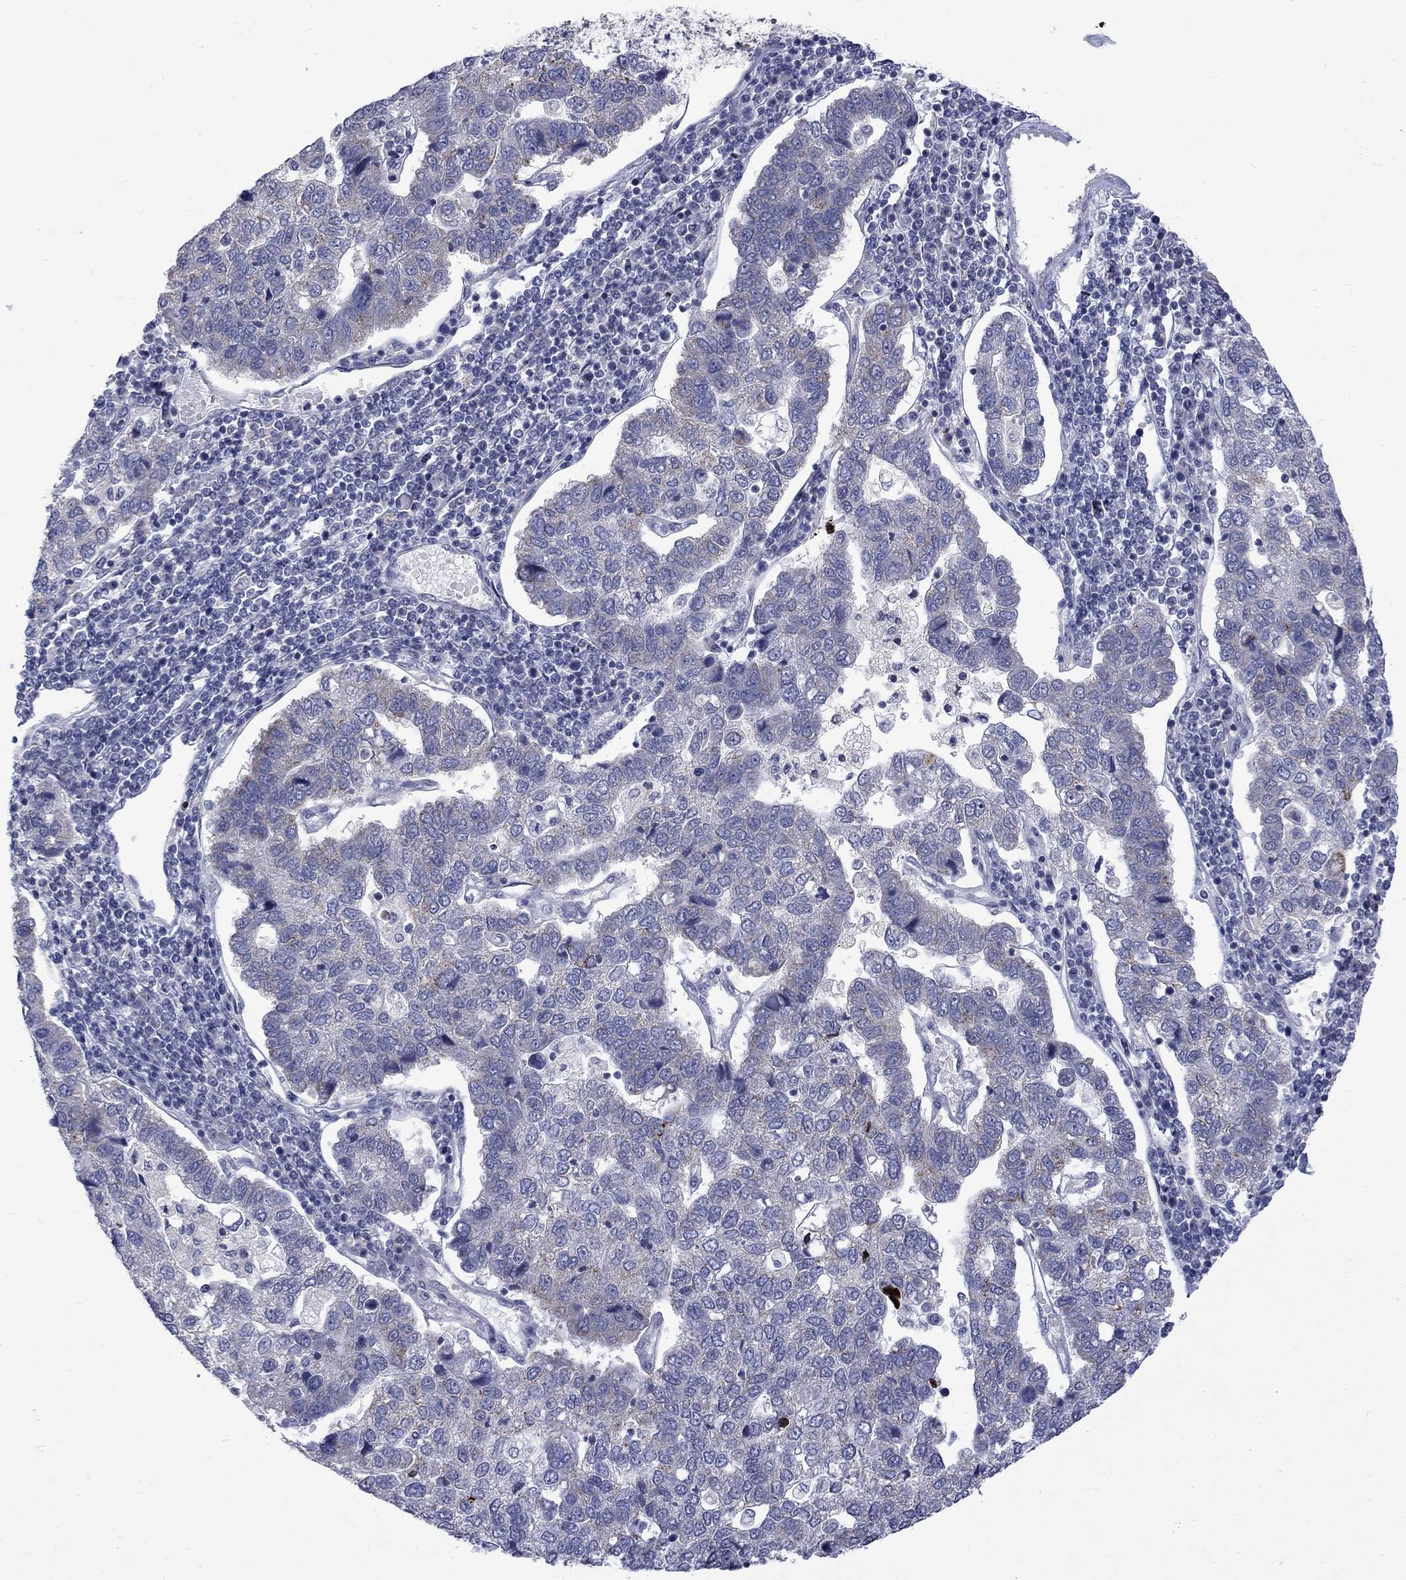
{"staining": {"intensity": "negative", "quantity": "none", "location": "none"}, "tissue": "pancreatic cancer", "cell_type": "Tumor cells", "image_type": "cancer", "snomed": [{"axis": "morphology", "description": "Adenocarcinoma, NOS"}, {"axis": "topography", "description": "Pancreas"}], "caption": "This is an immunohistochemistry (IHC) image of human adenocarcinoma (pancreatic). There is no positivity in tumor cells.", "gene": "SH2B1", "patient": {"sex": "female", "age": 61}}